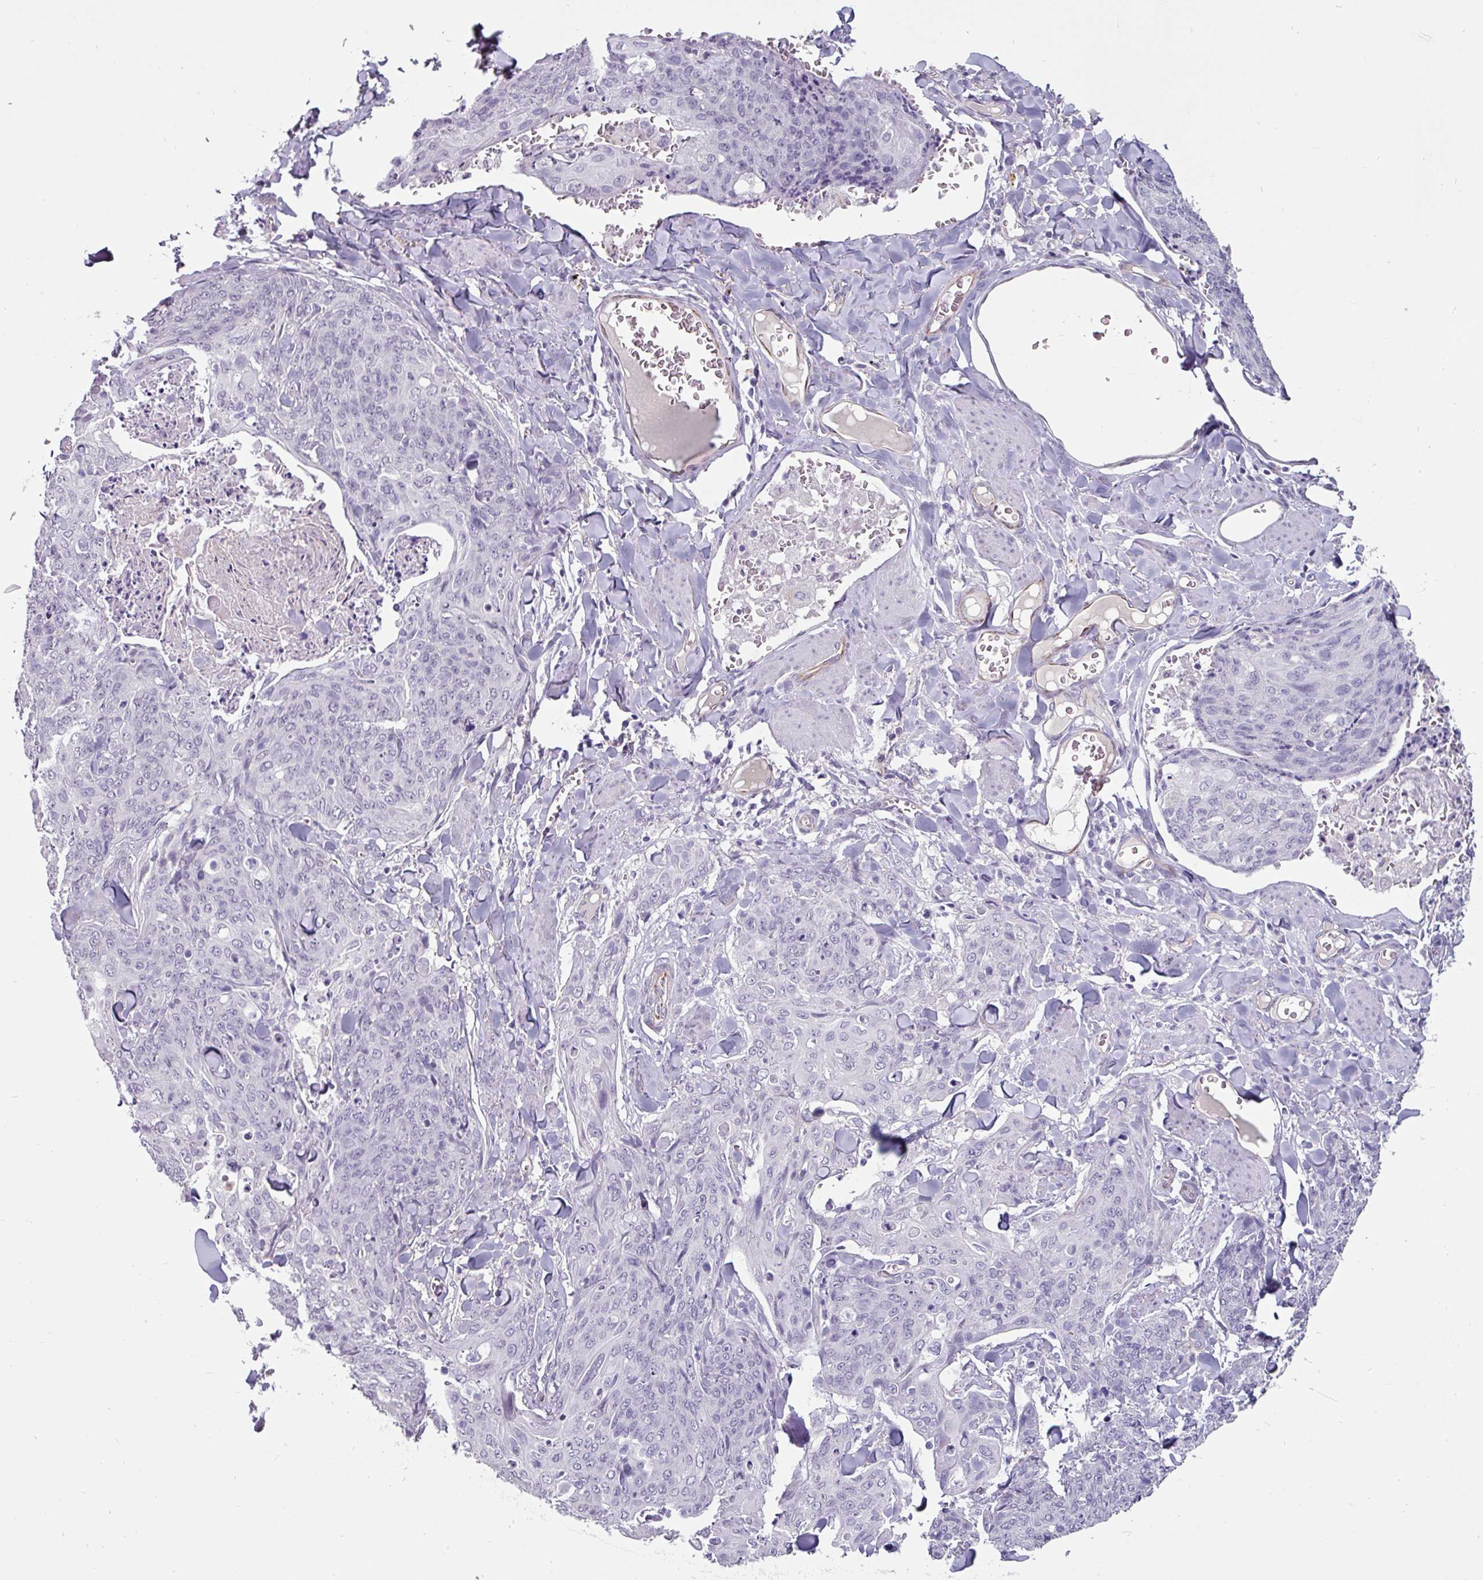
{"staining": {"intensity": "negative", "quantity": "none", "location": "none"}, "tissue": "skin cancer", "cell_type": "Tumor cells", "image_type": "cancer", "snomed": [{"axis": "morphology", "description": "Squamous cell carcinoma, NOS"}, {"axis": "topography", "description": "Skin"}, {"axis": "topography", "description": "Vulva"}], "caption": "This is an immunohistochemistry photomicrograph of human skin cancer. There is no positivity in tumor cells.", "gene": "EYA3", "patient": {"sex": "female", "age": 85}}